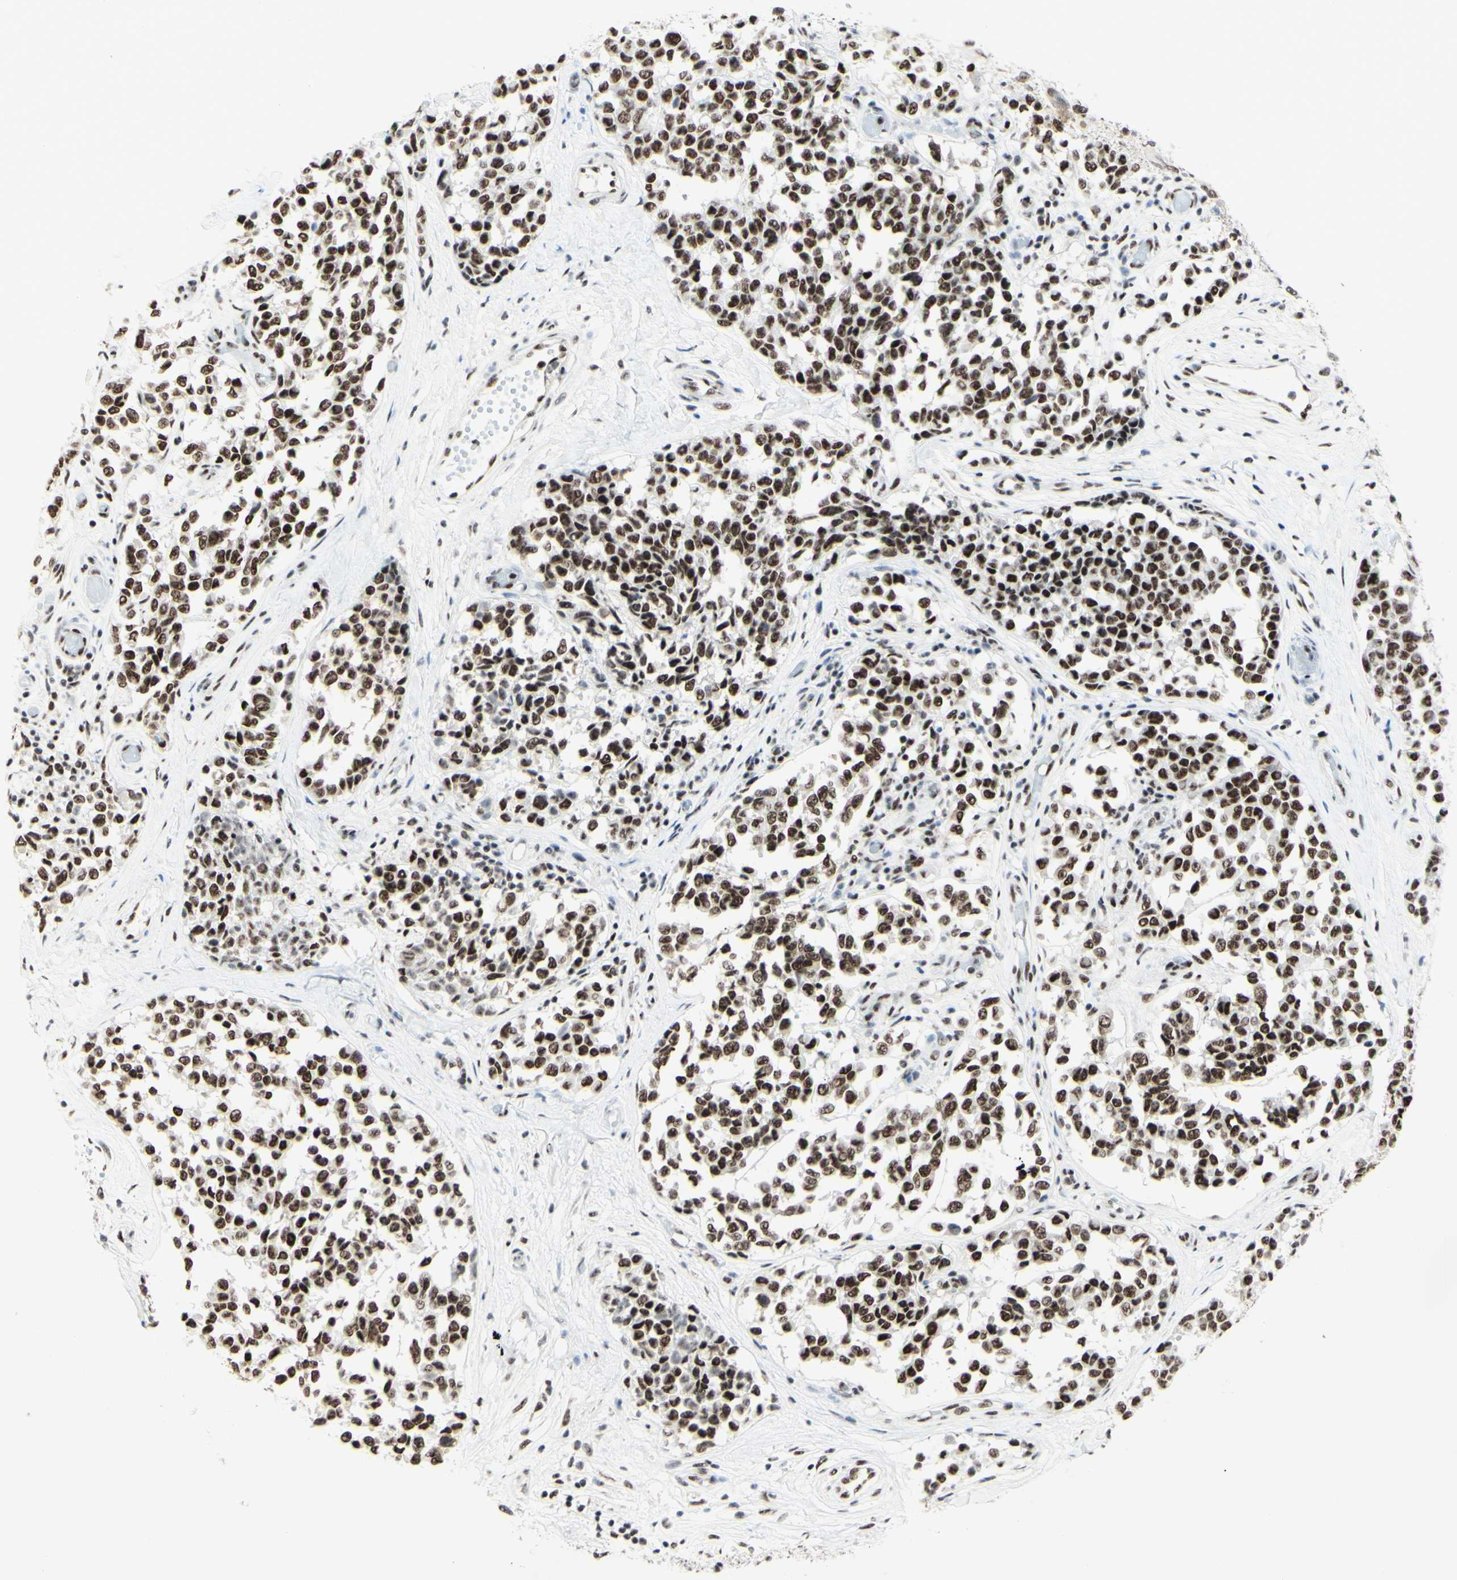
{"staining": {"intensity": "moderate", "quantity": ">75%", "location": "cytoplasmic/membranous,nuclear"}, "tissue": "melanoma", "cell_type": "Tumor cells", "image_type": "cancer", "snomed": [{"axis": "morphology", "description": "Malignant melanoma, NOS"}, {"axis": "topography", "description": "Skin"}], "caption": "Melanoma stained with DAB immunohistochemistry demonstrates medium levels of moderate cytoplasmic/membranous and nuclear positivity in approximately >75% of tumor cells.", "gene": "WTAP", "patient": {"sex": "female", "age": 64}}